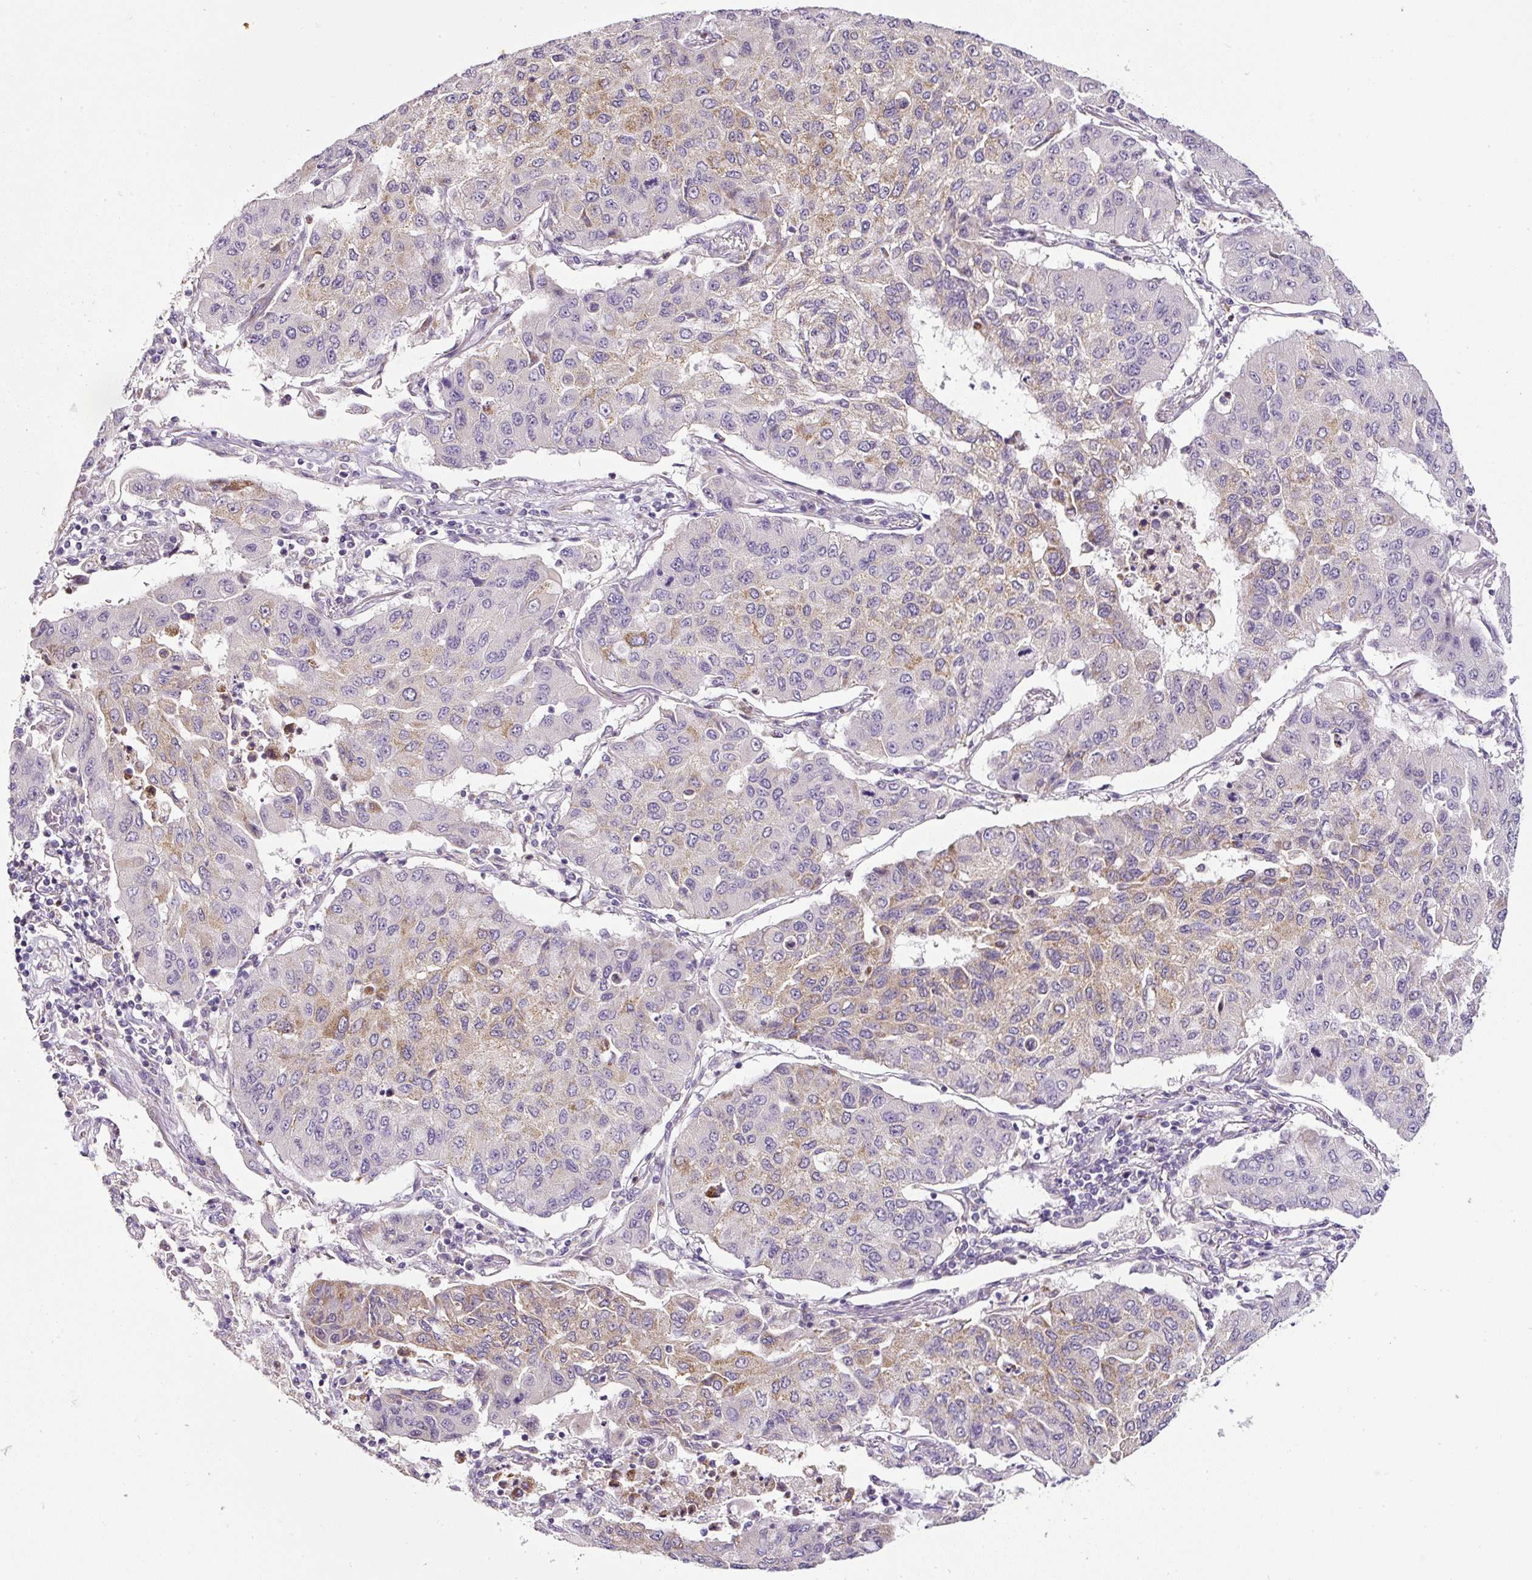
{"staining": {"intensity": "weak", "quantity": "25%-75%", "location": "cytoplasmic/membranous"}, "tissue": "lung cancer", "cell_type": "Tumor cells", "image_type": "cancer", "snomed": [{"axis": "morphology", "description": "Squamous cell carcinoma, NOS"}, {"axis": "topography", "description": "Lung"}], "caption": "Protein analysis of lung cancer (squamous cell carcinoma) tissue exhibits weak cytoplasmic/membranous positivity in approximately 25%-75% of tumor cells.", "gene": "HPS4", "patient": {"sex": "male", "age": 74}}